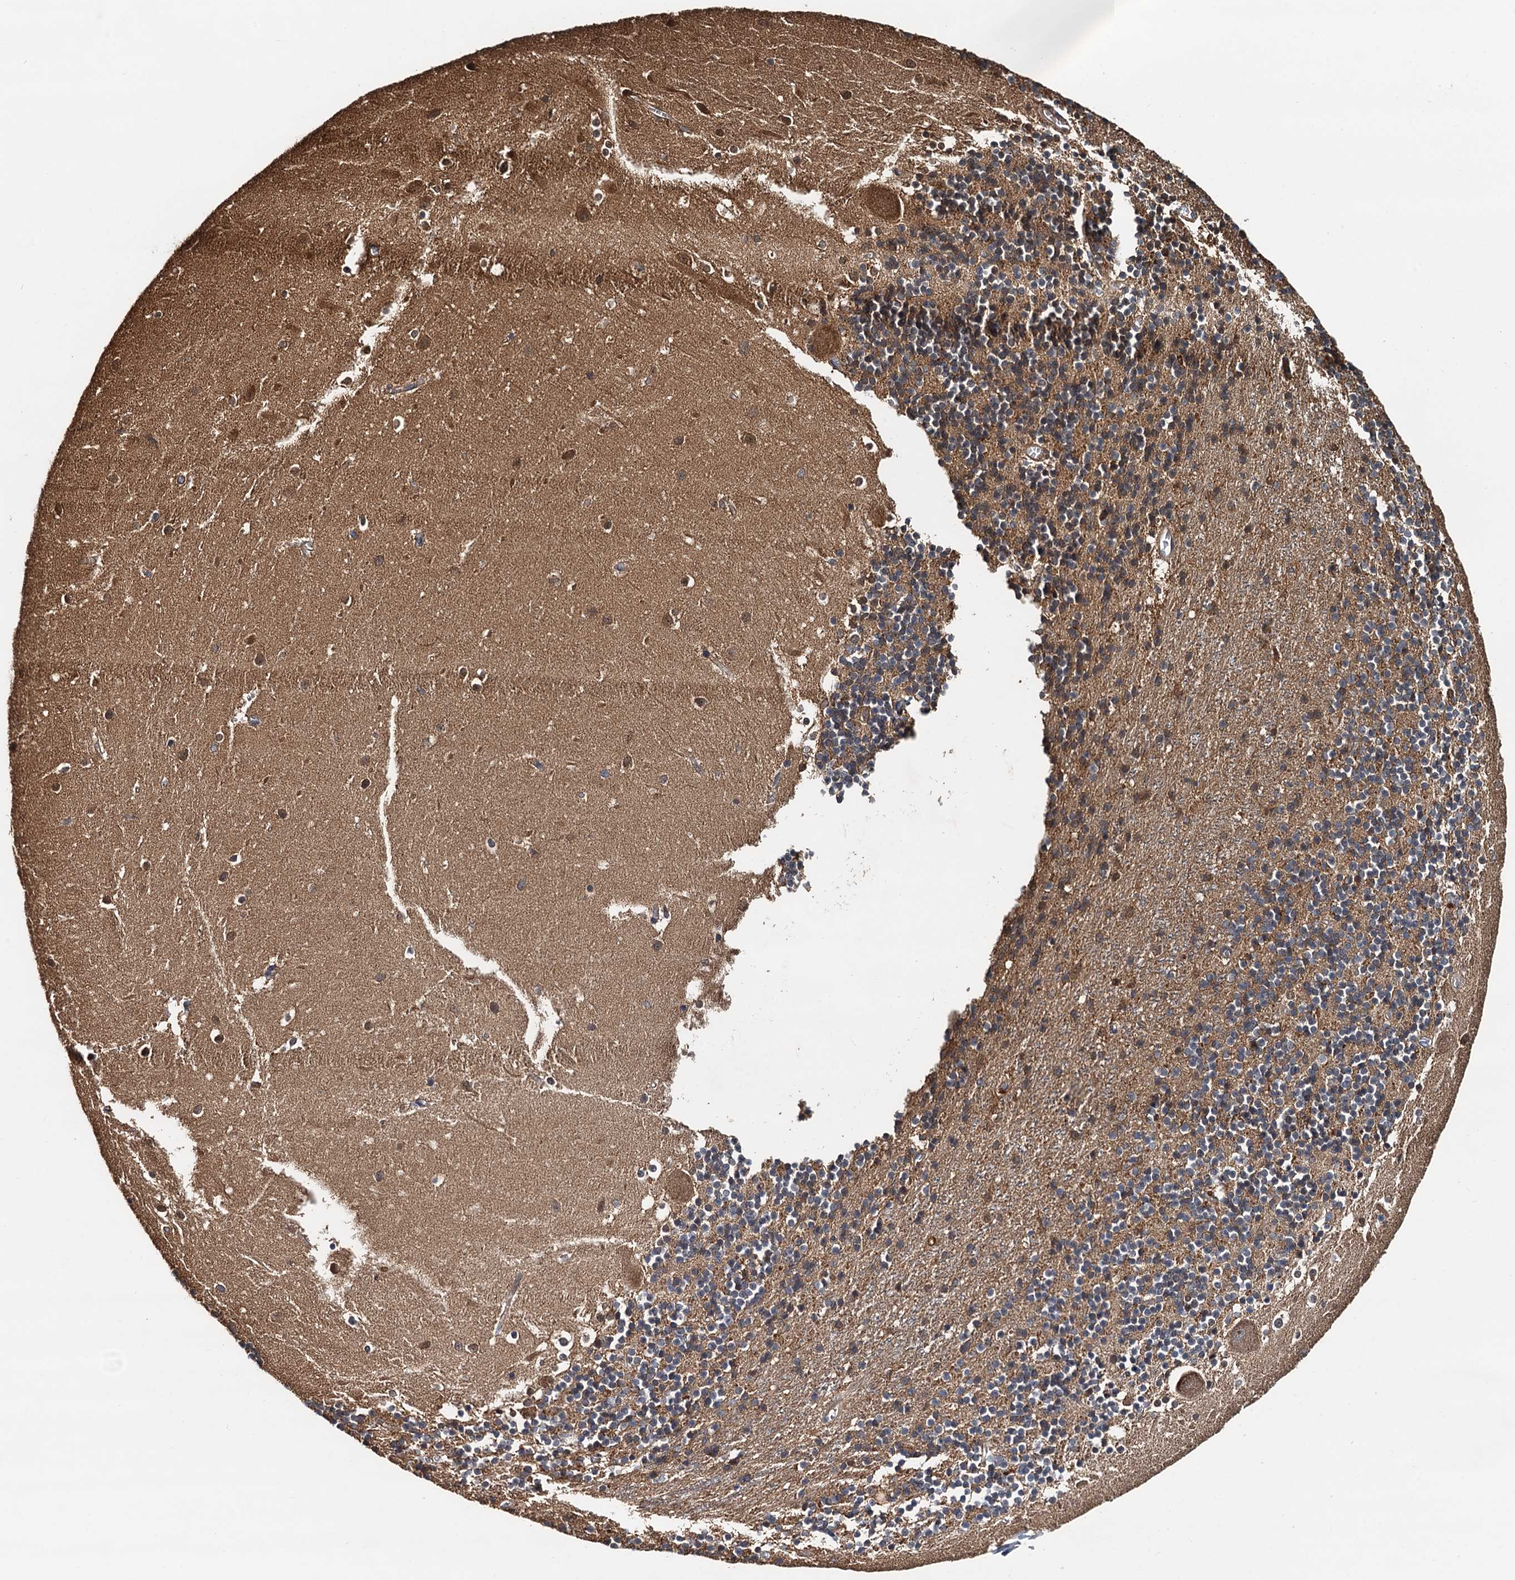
{"staining": {"intensity": "weak", "quantity": "<25%", "location": "cytoplasmic/membranous,nuclear"}, "tissue": "cerebellum", "cell_type": "Cells in granular layer", "image_type": "normal", "snomed": [{"axis": "morphology", "description": "Normal tissue, NOS"}, {"axis": "topography", "description": "Cerebellum"}], "caption": "Immunohistochemistry (IHC) of normal human cerebellum demonstrates no staining in cells in granular layer.", "gene": "USP6NL", "patient": {"sex": "male", "age": 54}}